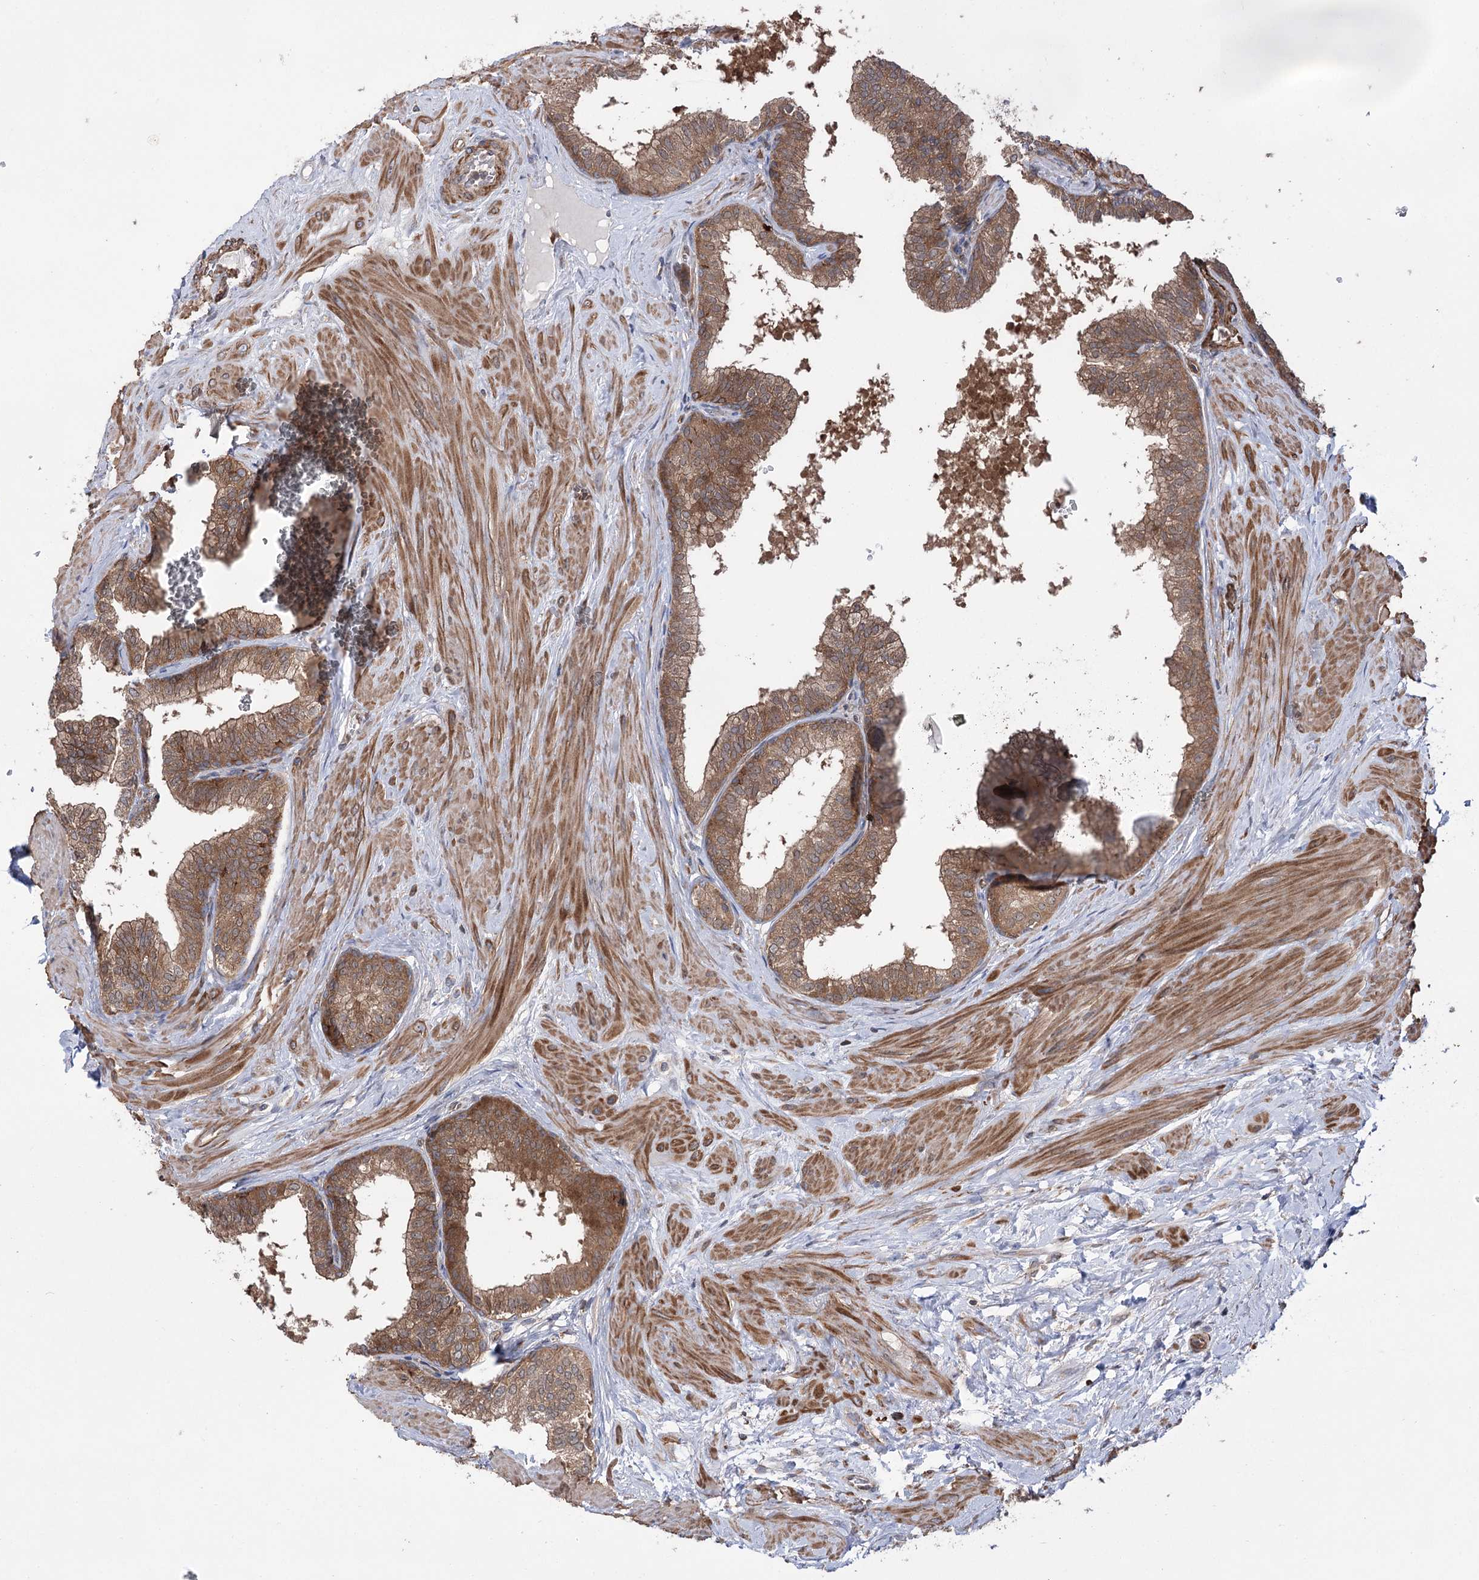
{"staining": {"intensity": "moderate", "quantity": ">75%", "location": "cytoplasmic/membranous"}, "tissue": "prostate", "cell_type": "Glandular cells", "image_type": "normal", "snomed": [{"axis": "morphology", "description": "Normal tissue, NOS"}, {"axis": "topography", "description": "Prostate"}], "caption": "Glandular cells exhibit medium levels of moderate cytoplasmic/membranous positivity in about >75% of cells in benign prostate. (DAB (3,3'-diaminobenzidine) IHC with brightfield microscopy, high magnification).", "gene": "VPS37B", "patient": {"sex": "male", "age": 60}}